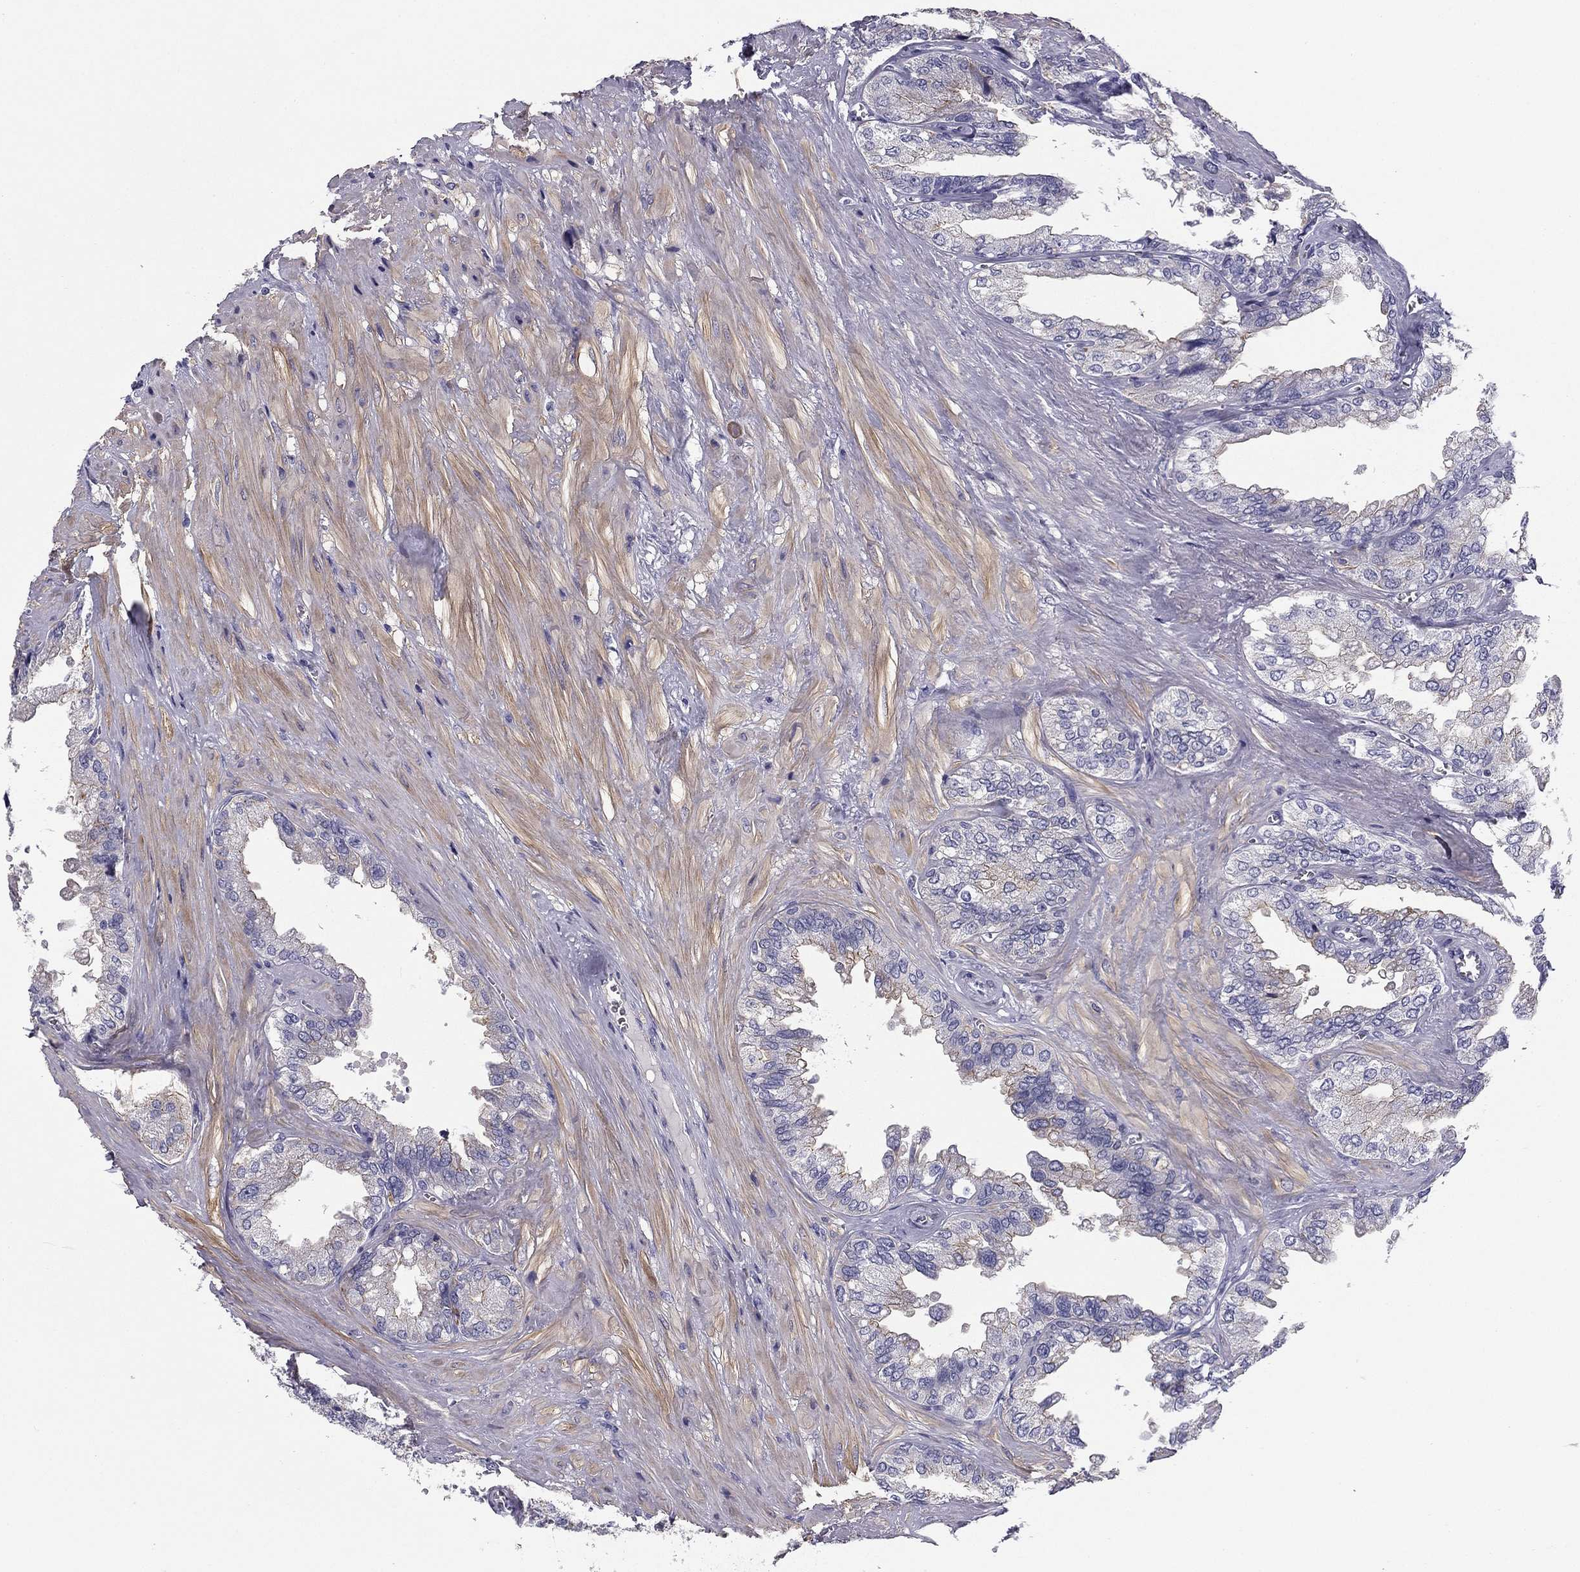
{"staining": {"intensity": "moderate", "quantity": "25%-75%", "location": "cytoplasmic/membranous"}, "tissue": "seminal vesicle", "cell_type": "Glandular cells", "image_type": "normal", "snomed": [{"axis": "morphology", "description": "Normal tissue, NOS"}, {"axis": "topography", "description": "Seminal veicle"}], "caption": "This image reveals unremarkable seminal vesicle stained with immunohistochemistry (IHC) to label a protein in brown. The cytoplasmic/membranous of glandular cells show moderate positivity for the protein. Nuclei are counter-stained blue.", "gene": "FLNC", "patient": {"sex": "male", "age": 67}}